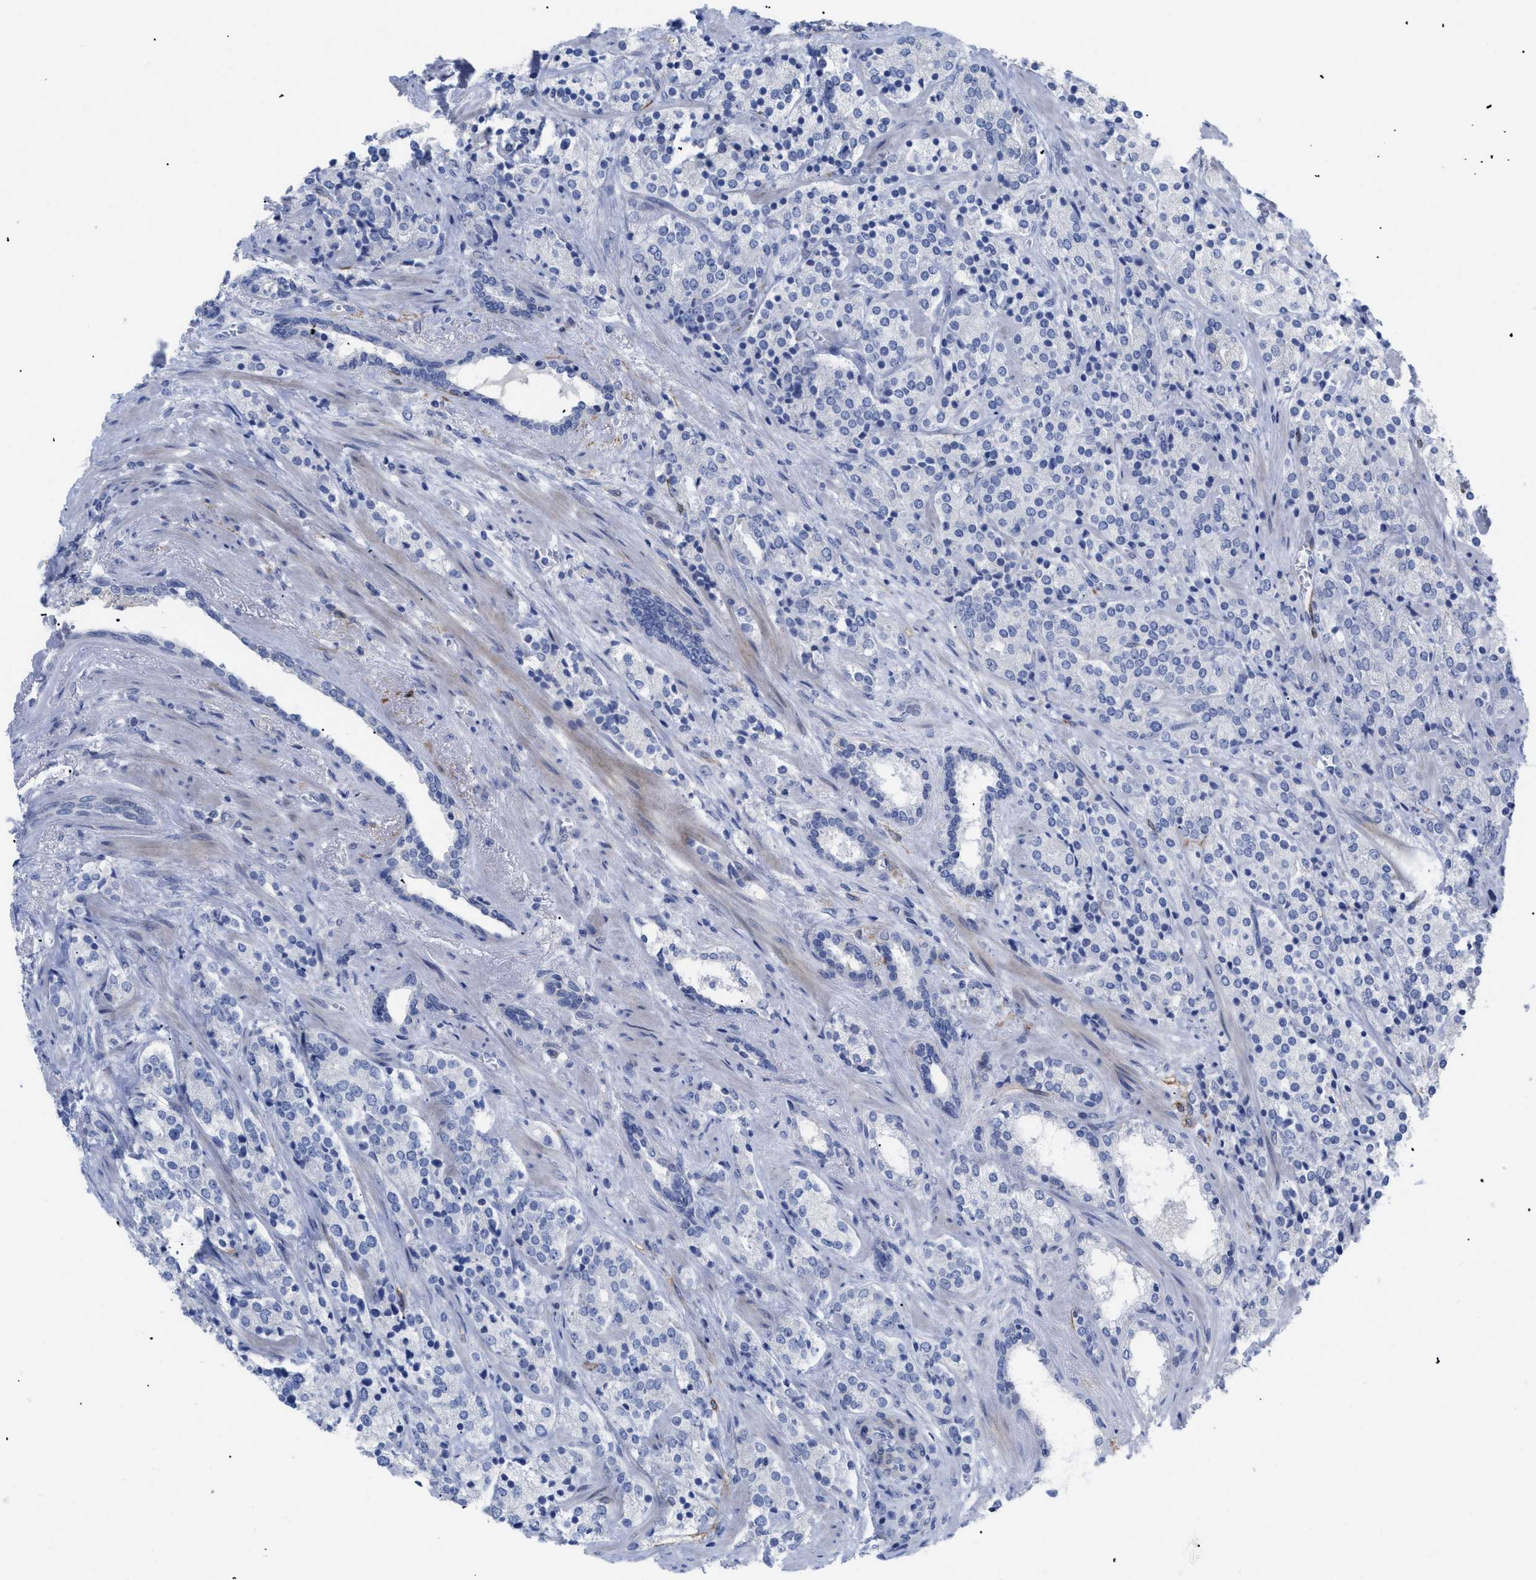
{"staining": {"intensity": "negative", "quantity": "none", "location": "none"}, "tissue": "prostate cancer", "cell_type": "Tumor cells", "image_type": "cancer", "snomed": [{"axis": "morphology", "description": "Adenocarcinoma, High grade"}, {"axis": "topography", "description": "Prostate"}], "caption": "An IHC photomicrograph of prostate adenocarcinoma (high-grade) is shown. There is no staining in tumor cells of prostate adenocarcinoma (high-grade). The staining is performed using DAB brown chromogen with nuclei counter-stained in using hematoxylin.", "gene": "CAV3", "patient": {"sex": "male", "age": 71}}